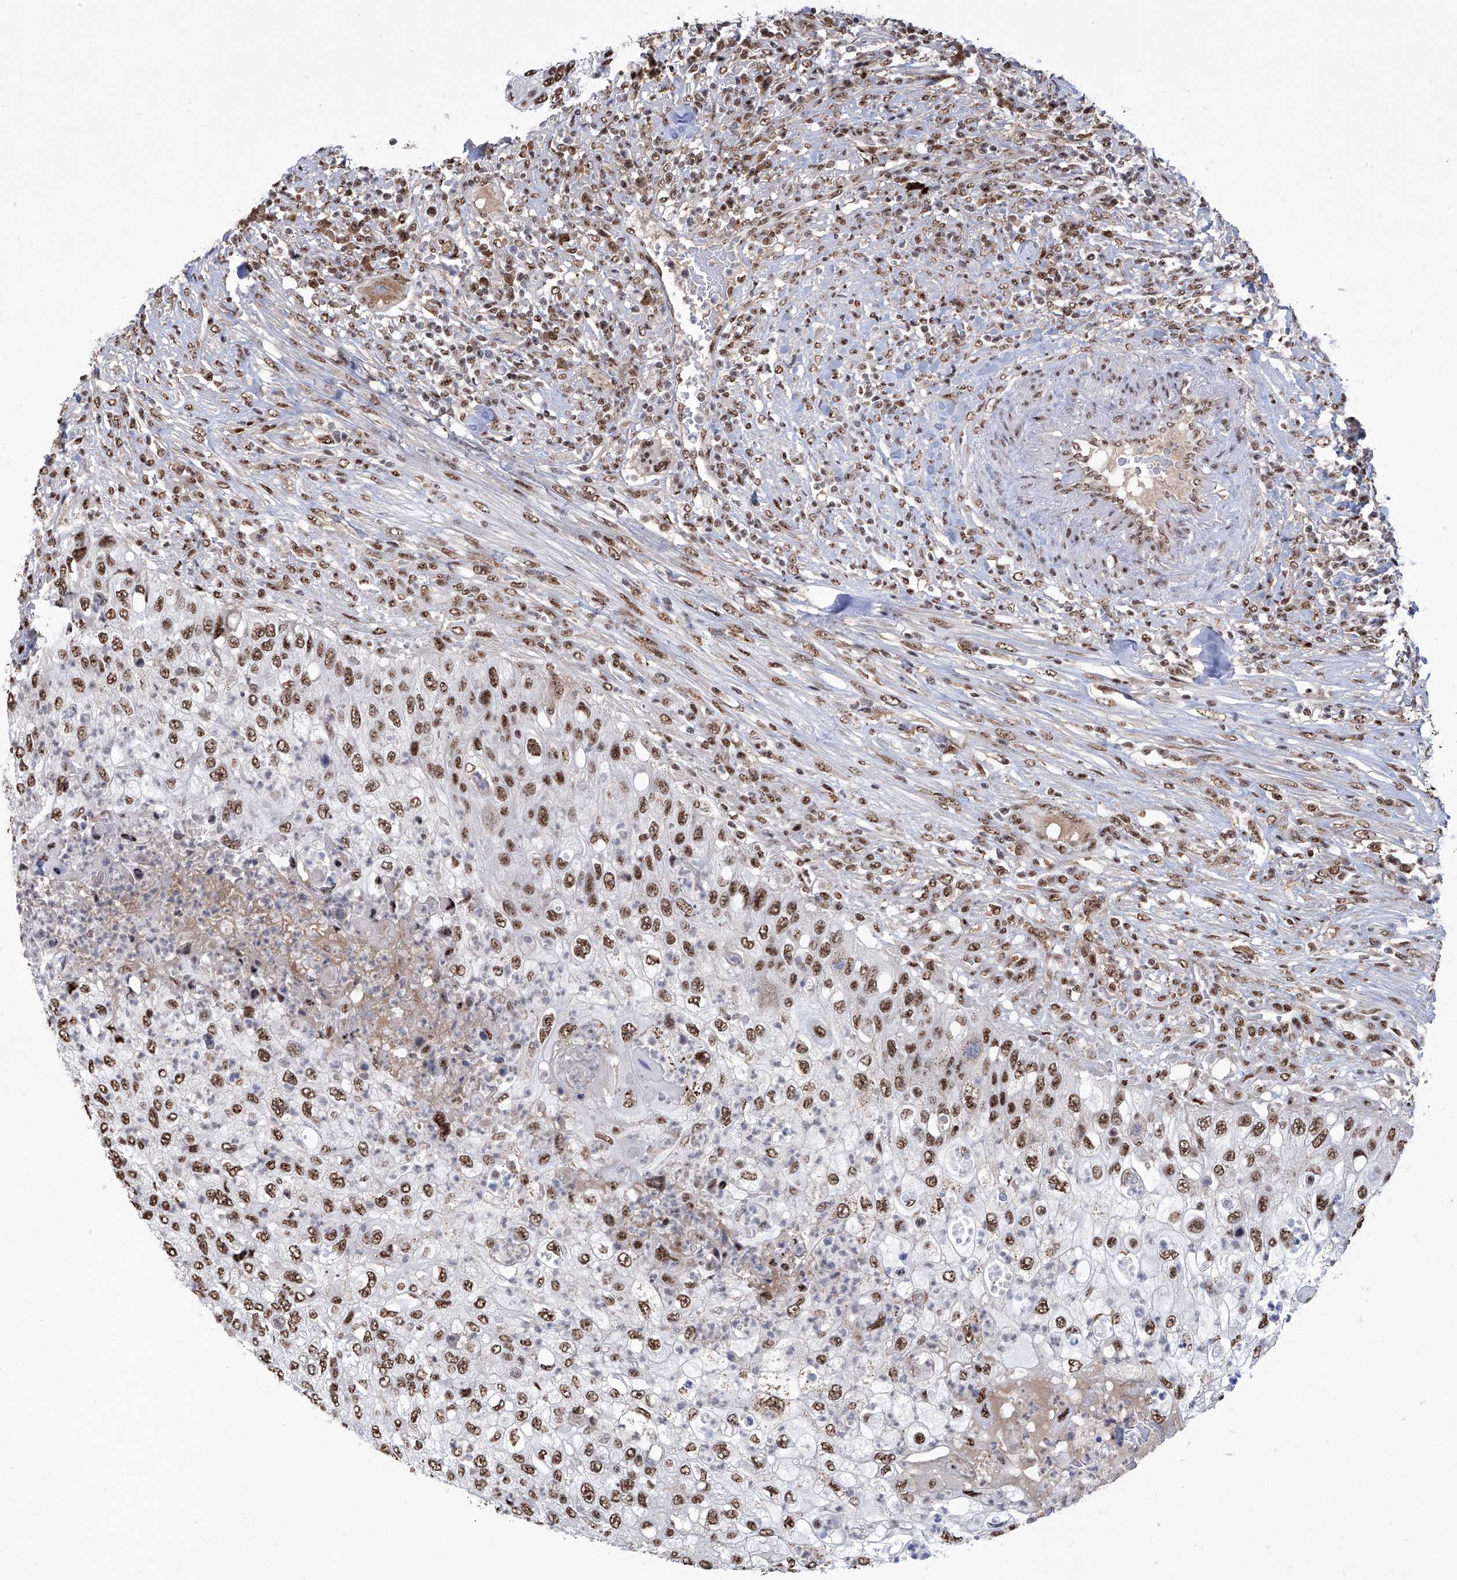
{"staining": {"intensity": "strong", "quantity": ">75%", "location": "nuclear"}, "tissue": "urothelial cancer", "cell_type": "Tumor cells", "image_type": "cancer", "snomed": [{"axis": "morphology", "description": "Urothelial carcinoma, High grade"}, {"axis": "topography", "description": "Urinary bladder"}], "caption": "Strong nuclear staining for a protein is present in approximately >75% of tumor cells of high-grade urothelial carcinoma using immunohistochemistry (IHC).", "gene": "FBXL4", "patient": {"sex": "female", "age": 60}}